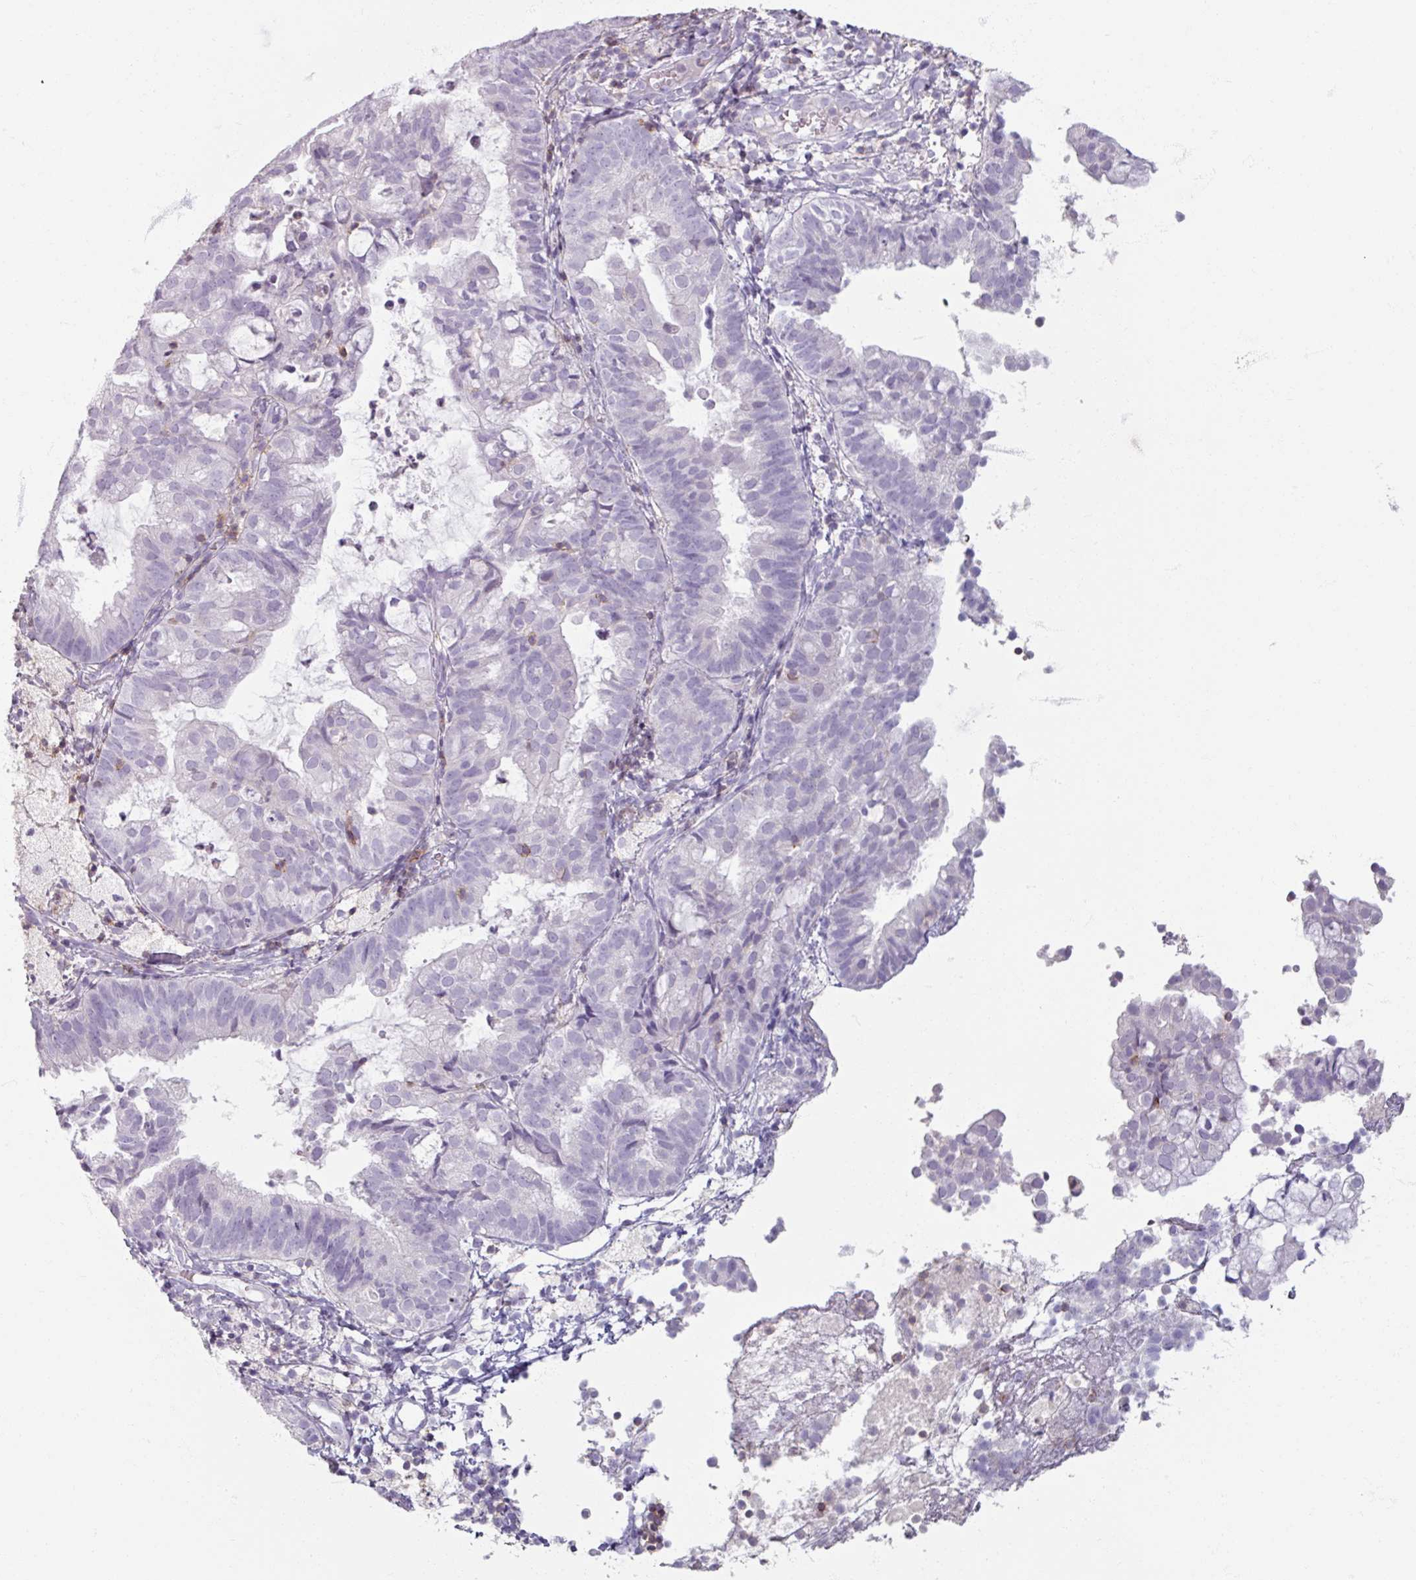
{"staining": {"intensity": "negative", "quantity": "none", "location": "none"}, "tissue": "endometrial cancer", "cell_type": "Tumor cells", "image_type": "cancer", "snomed": [{"axis": "morphology", "description": "Adenocarcinoma, NOS"}, {"axis": "topography", "description": "Endometrium"}], "caption": "IHC histopathology image of human endometrial cancer stained for a protein (brown), which displays no positivity in tumor cells.", "gene": "PTPRC", "patient": {"sex": "female", "age": 80}}